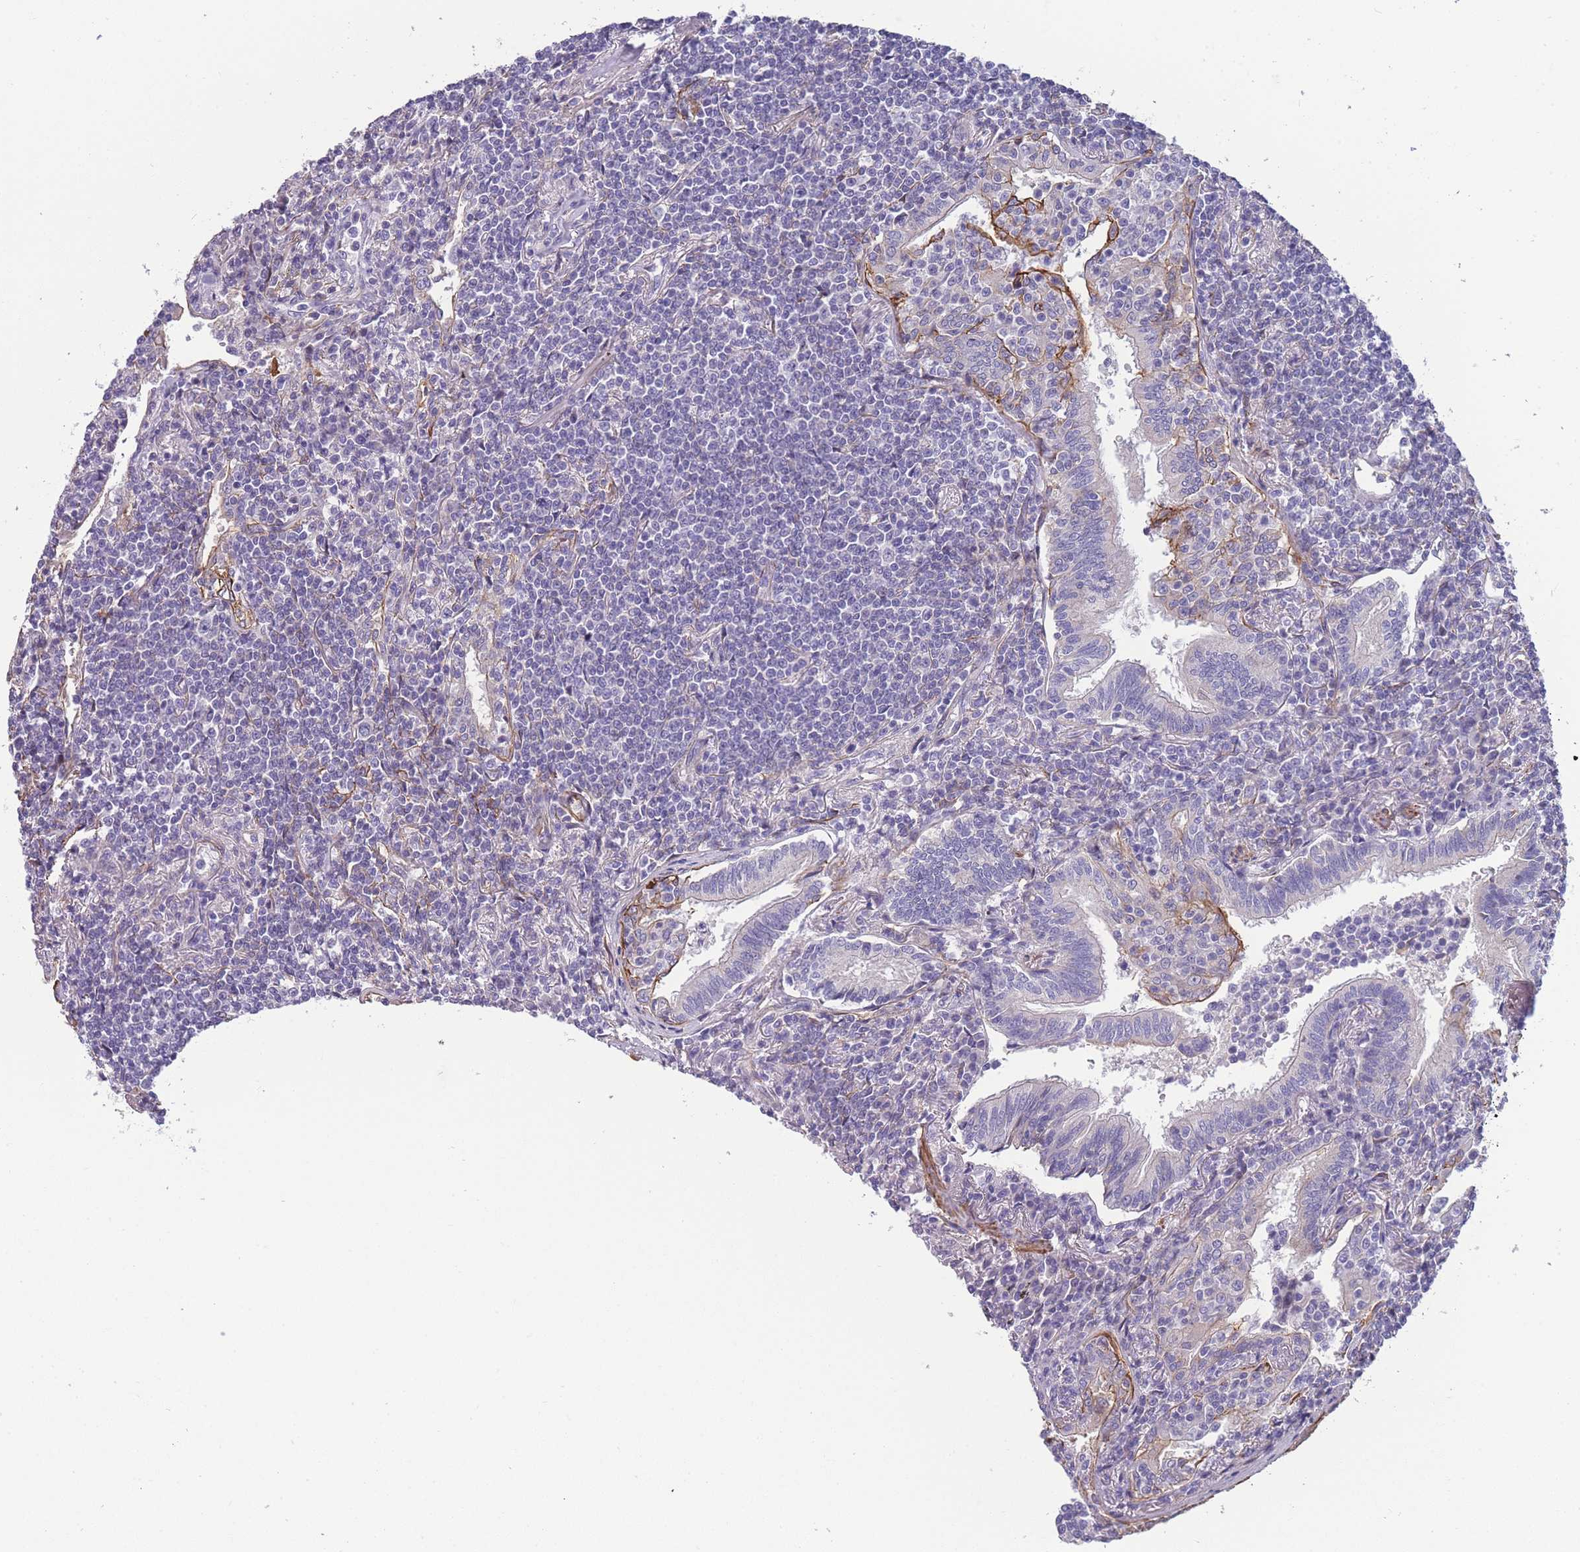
{"staining": {"intensity": "negative", "quantity": "none", "location": "none"}, "tissue": "lymphoma", "cell_type": "Tumor cells", "image_type": "cancer", "snomed": [{"axis": "morphology", "description": "Malignant lymphoma, non-Hodgkin's type, Low grade"}, {"axis": "topography", "description": "Lung"}], "caption": "The histopathology image shows no significant staining in tumor cells of lymphoma.", "gene": "FAM124A", "patient": {"sex": "female", "age": 71}}